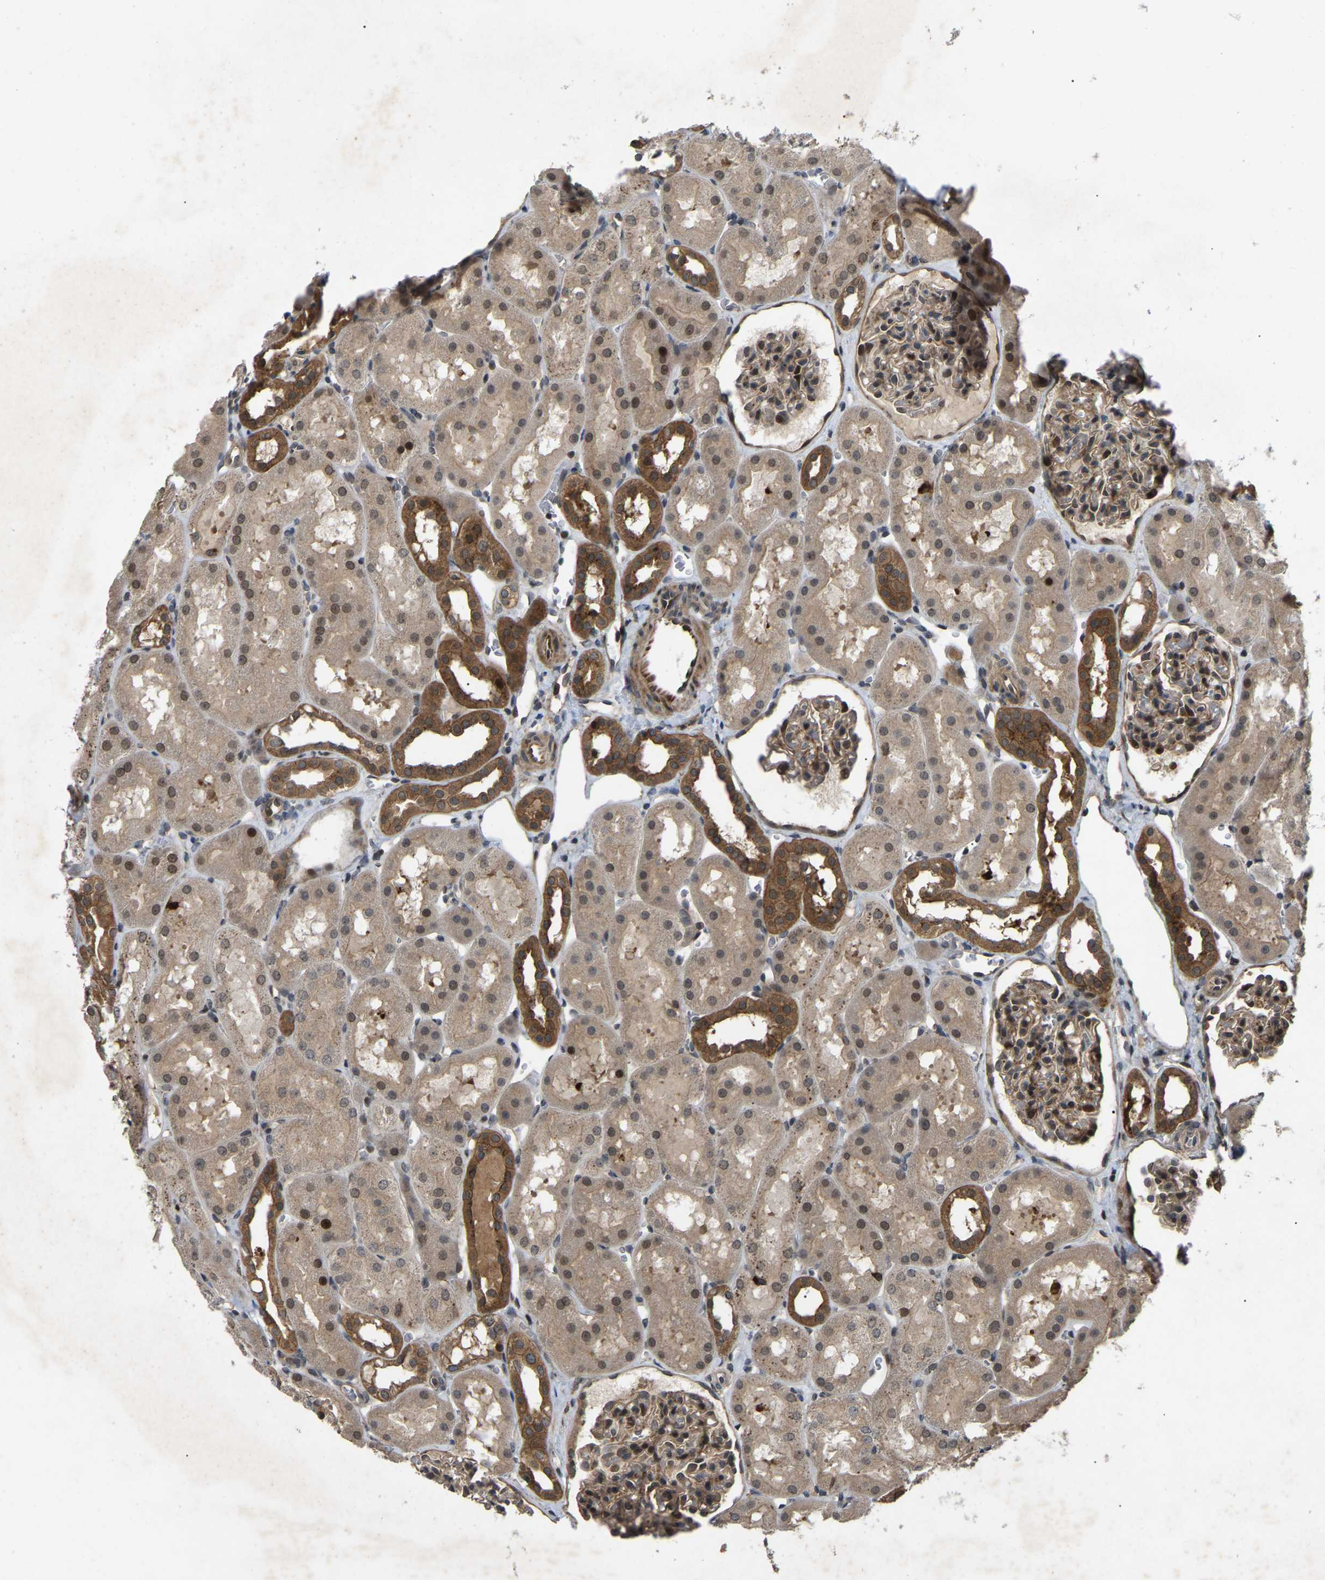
{"staining": {"intensity": "moderate", "quantity": "25%-75%", "location": "cytoplasmic/membranous,nuclear"}, "tissue": "kidney", "cell_type": "Cells in glomeruli", "image_type": "normal", "snomed": [{"axis": "morphology", "description": "Normal tissue, NOS"}, {"axis": "topography", "description": "Kidney"}, {"axis": "topography", "description": "Urinary bladder"}], "caption": "Immunohistochemistry of normal kidney reveals medium levels of moderate cytoplasmic/membranous,nuclear positivity in approximately 25%-75% of cells in glomeruli.", "gene": "KIAA1549", "patient": {"sex": "male", "age": 16}}